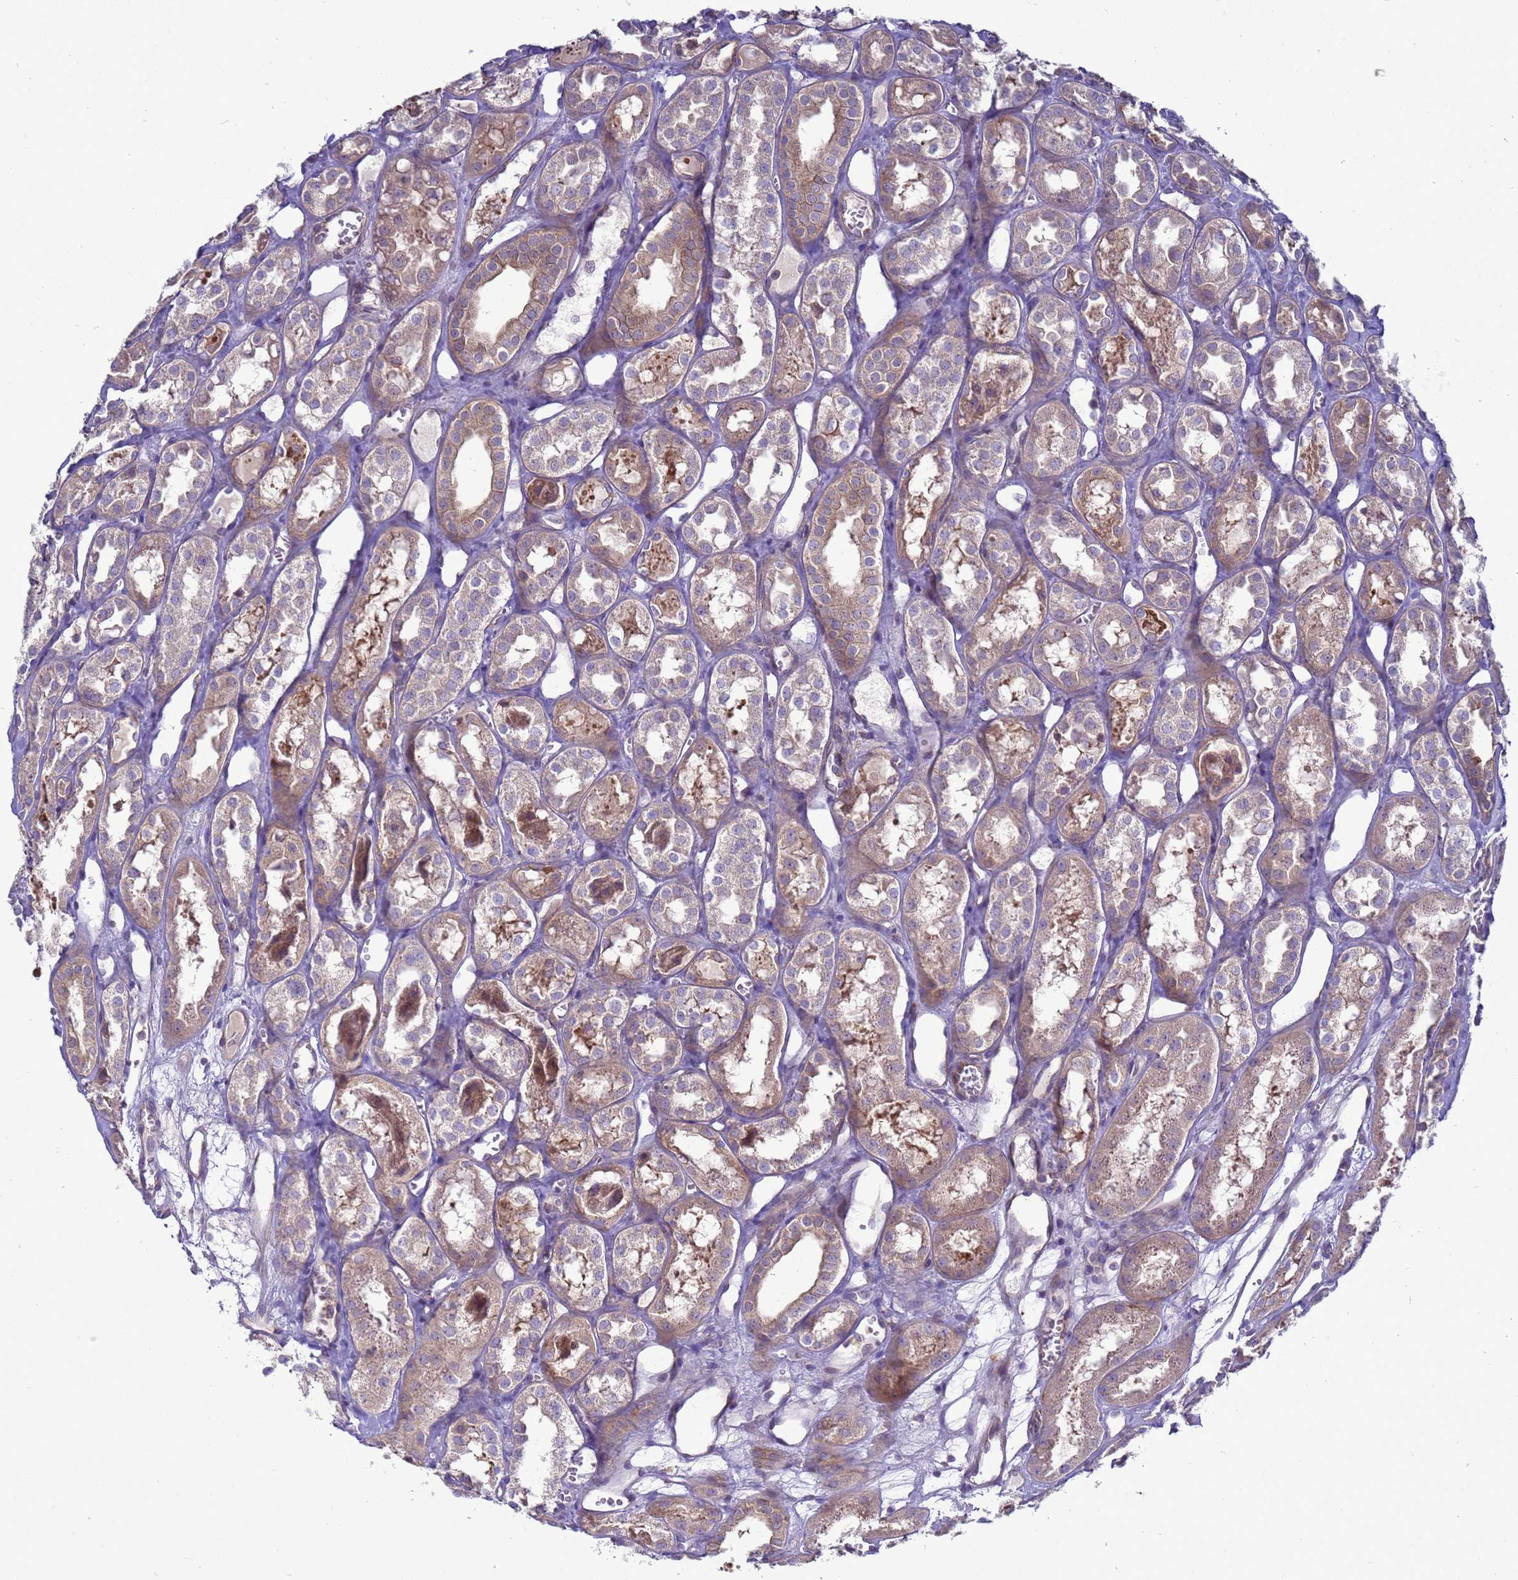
{"staining": {"intensity": "weak", "quantity": "<25%", "location": "cytoplasmic/membranous"}, "tissue": "kidney", "cell_type": "Cells in glomeruli", "image_type": "normal", "snomed": [{"axis": "morphology", "description": "Normal tissue, NOS"}, {"axis": "topography", "description": "Kidney"}], "caption": "Histopathology image shows no significant protein positivity in cells in glomeruli of normal kidney. (DAB immunohistochemistry (IHC), high magnification).", "gene": "MON1B", "patient": {"sex": "male", "age": 16}}